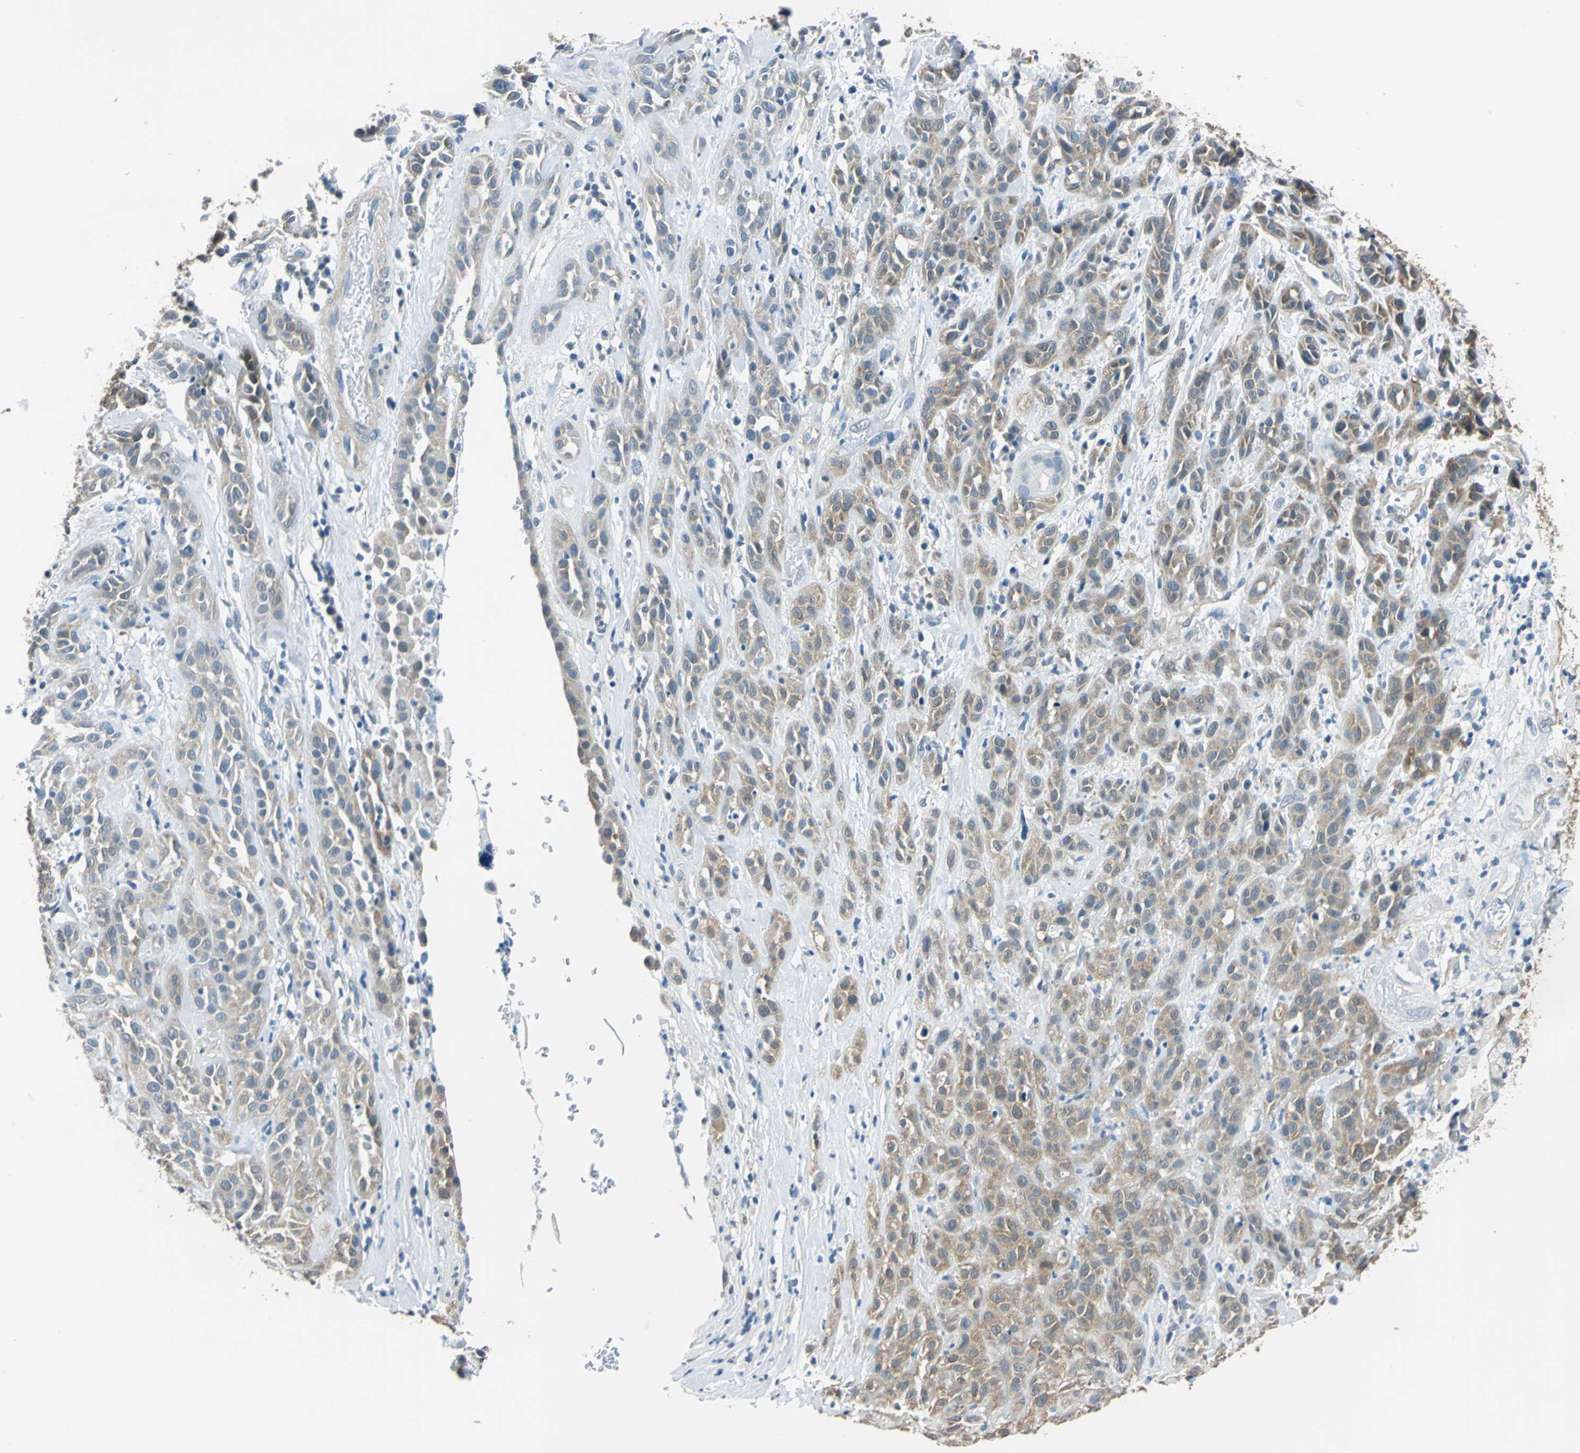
{"staining": {"intensity": "moderate", "quantity": ">75%", "location": "cytoplasmic/membranous"}, "tissue": "head and neck cancer", "cell_type": "Tumor cells", "image_type": "cancer", "snomed": [{"axis": "morphology", "description": "Squamous cell carcinoma, NOS"}, {"axis": "topography", "description": "Head-Neck"}], "caption": "A high-resolution histopathology image shows immunohistochemistry (IHC) staining of head and neck cancer (squamous cell carcinoma), which exhibits moderate cytoplasmic/membranous staining in about >75% of tumor cells.", "gene": "FKBP4", "patient": {"sex": "male", "age": 62}}